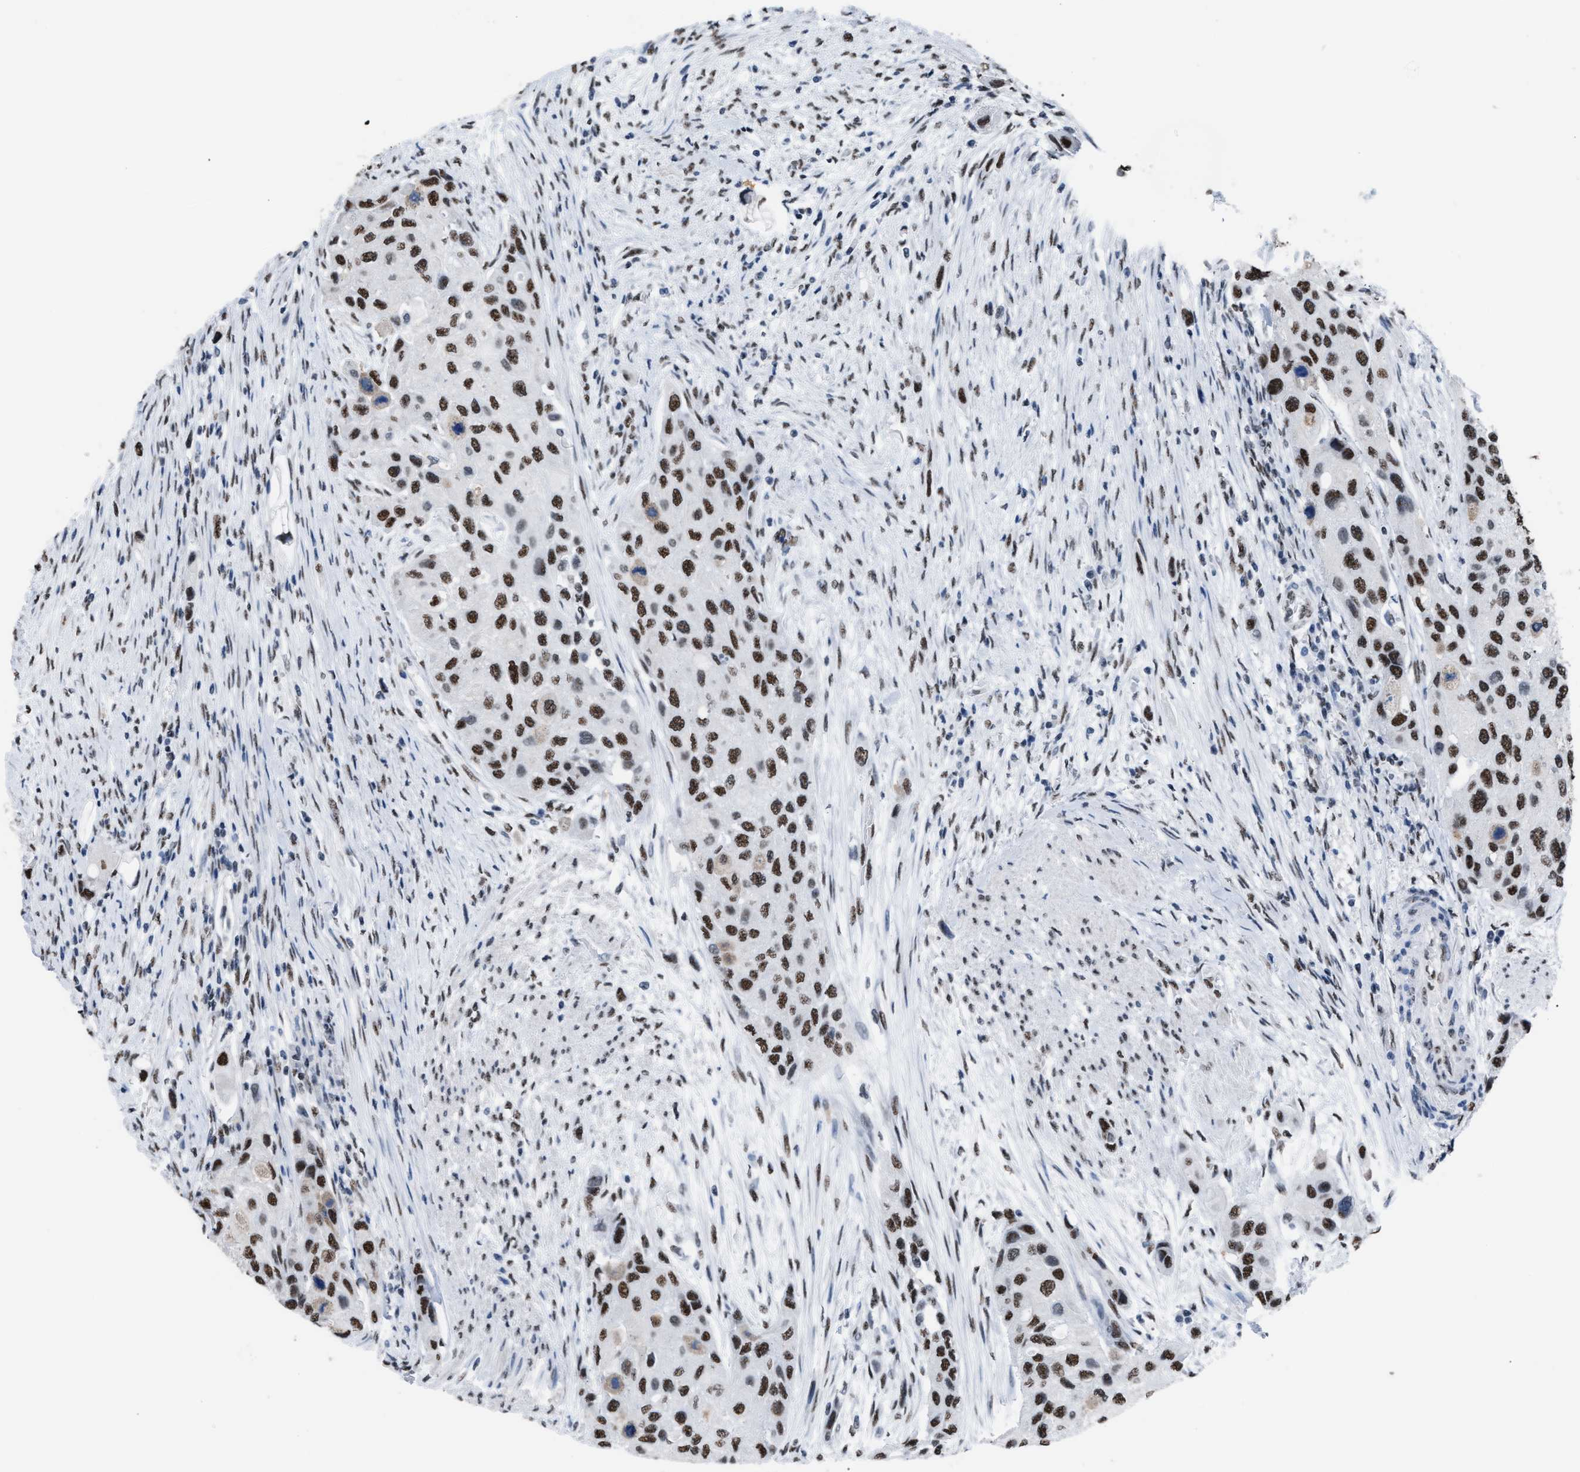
{"staining": {"intensity": "strong", "quantity": ">75%", "location": "nuclear"}, "tissue": "urothelial cancer", "cell_type": "Tumor cells", "image_type": "cancer", "snomed": [{"axis": "morphology", "description": "Urothelial carcinoma, High grade"}, {"axis": "topography", "description": "Urinary bladder"}], "caption": "High-grade urothelial carcinoma stained with immunohistochemistry (IHC) shows strong nuclear expression in approximately >75% of tumor cells.", "gene": "CCAR2", "patient": {"sex": "female", "age": 56}}